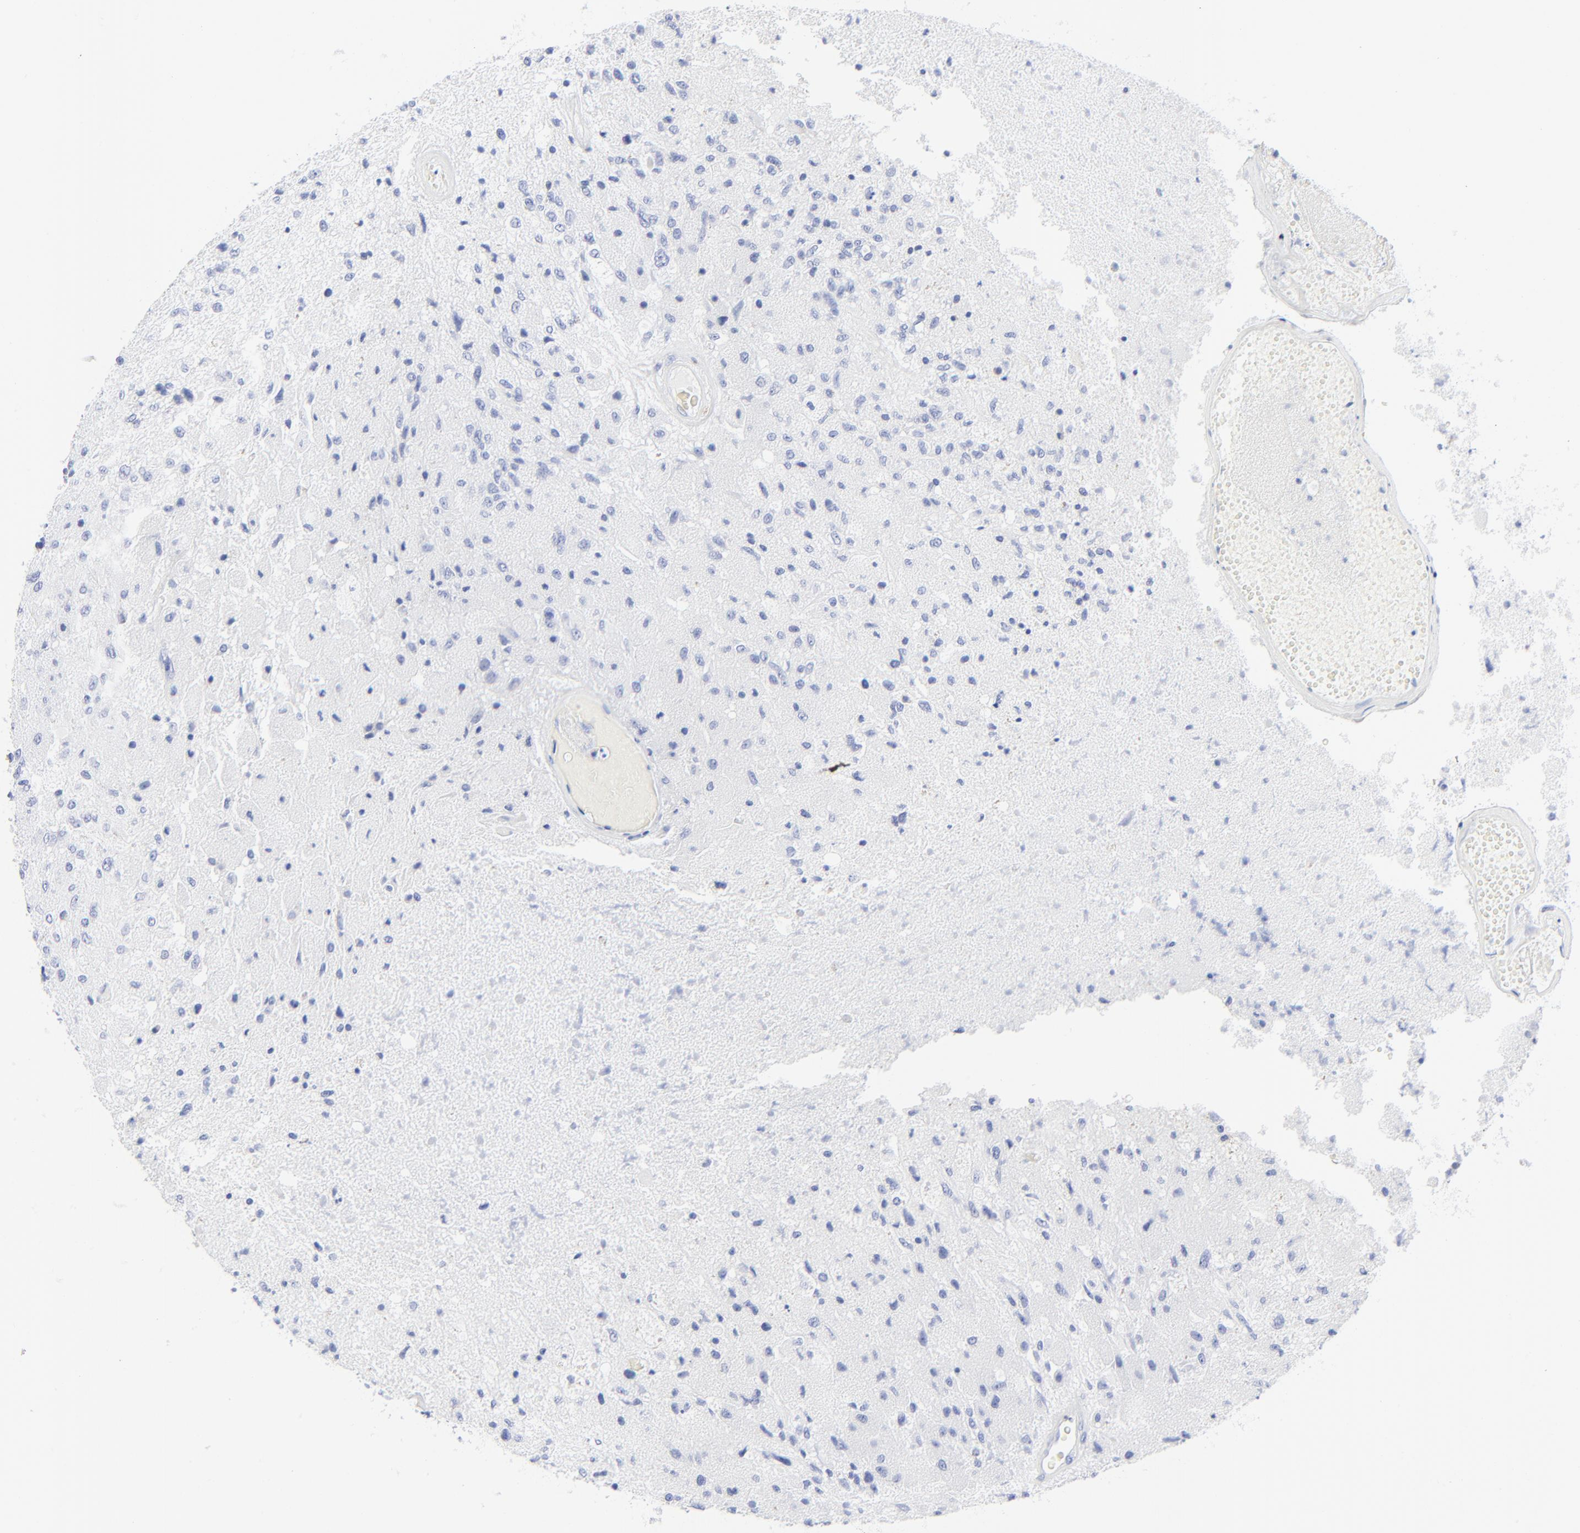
{"staining": {"intensity": "negative", "quantity": "none", "location": "none"}, "tissue": "glioma", "cell_type": "Tumor cells", "image_type": "cancer", "snomed": [{"axis": "morphology", "description": "Normal tissue, NOS"}, {"axis": "morphology", "description": "Glioma, malignant, High grade"}, {"axis": "topography", "description": "Cerebral cortex"}], "caption": "High power microscopy histopathology image of an immunohistochemistry (IHC) image of malignant high-grade glioma, revealing no significant expression in tumor cells.", "gene": "LCK", "patient": {"sex": "male", "age": 77}}